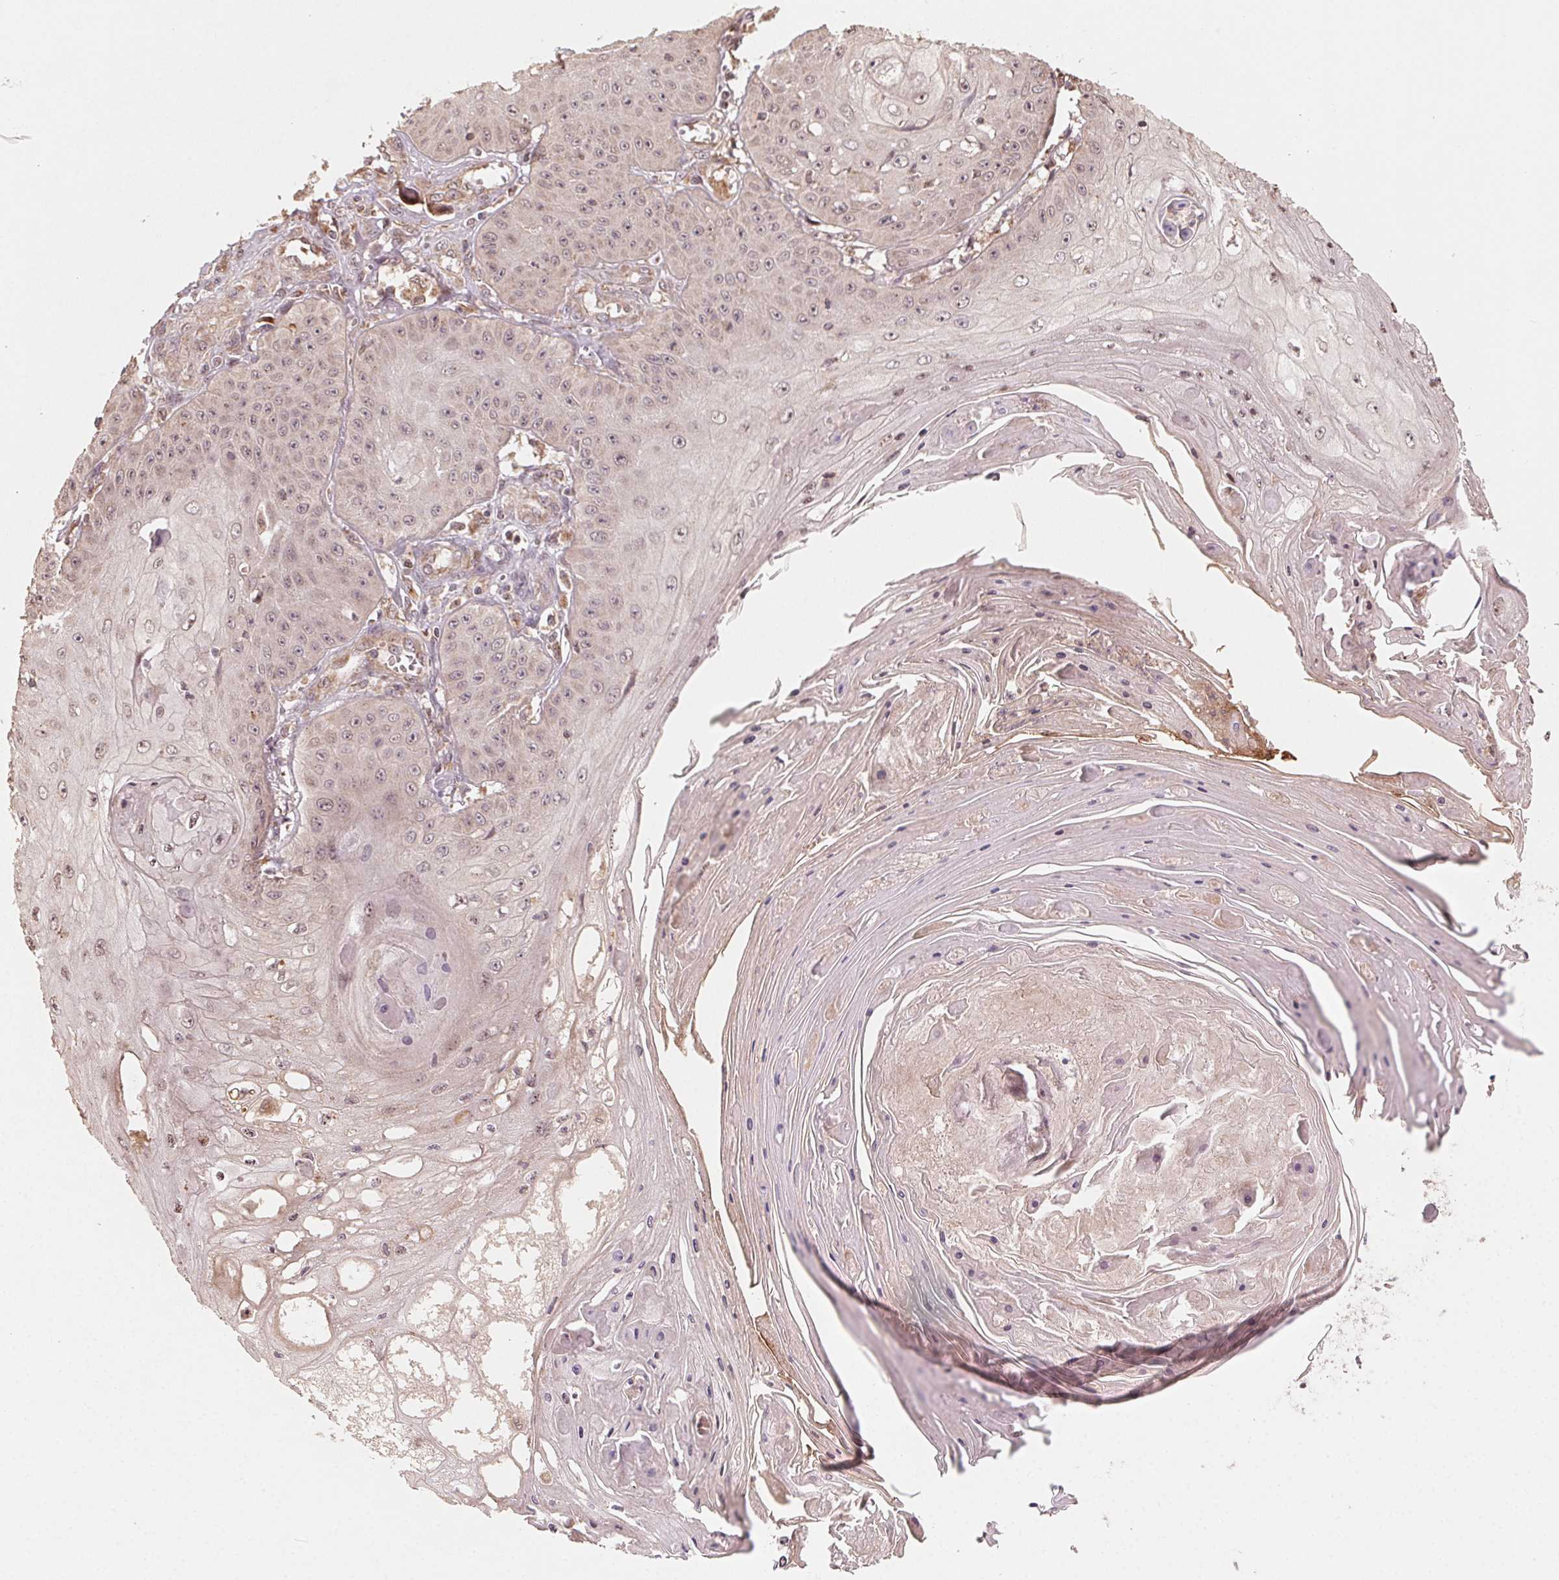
{"staining": {"intensity": "weak", "quantity": "<25%", "location": "cytoplasmic/membranous"}, "tissue": "skin cancer", "cell_type": "Tumor cells", "image_type": "cancer", "snomed": [{"axis": "morphology", "description": "Squamous cell carcinoma, NOS"}, {"axis": "topography", "description": "Skin"}], "caption": "Tumor cells show no significant staining in squamous cell carcinoma (skin).", "gene": "WBP2", "patient": {"sex": "male", "age": 70}}